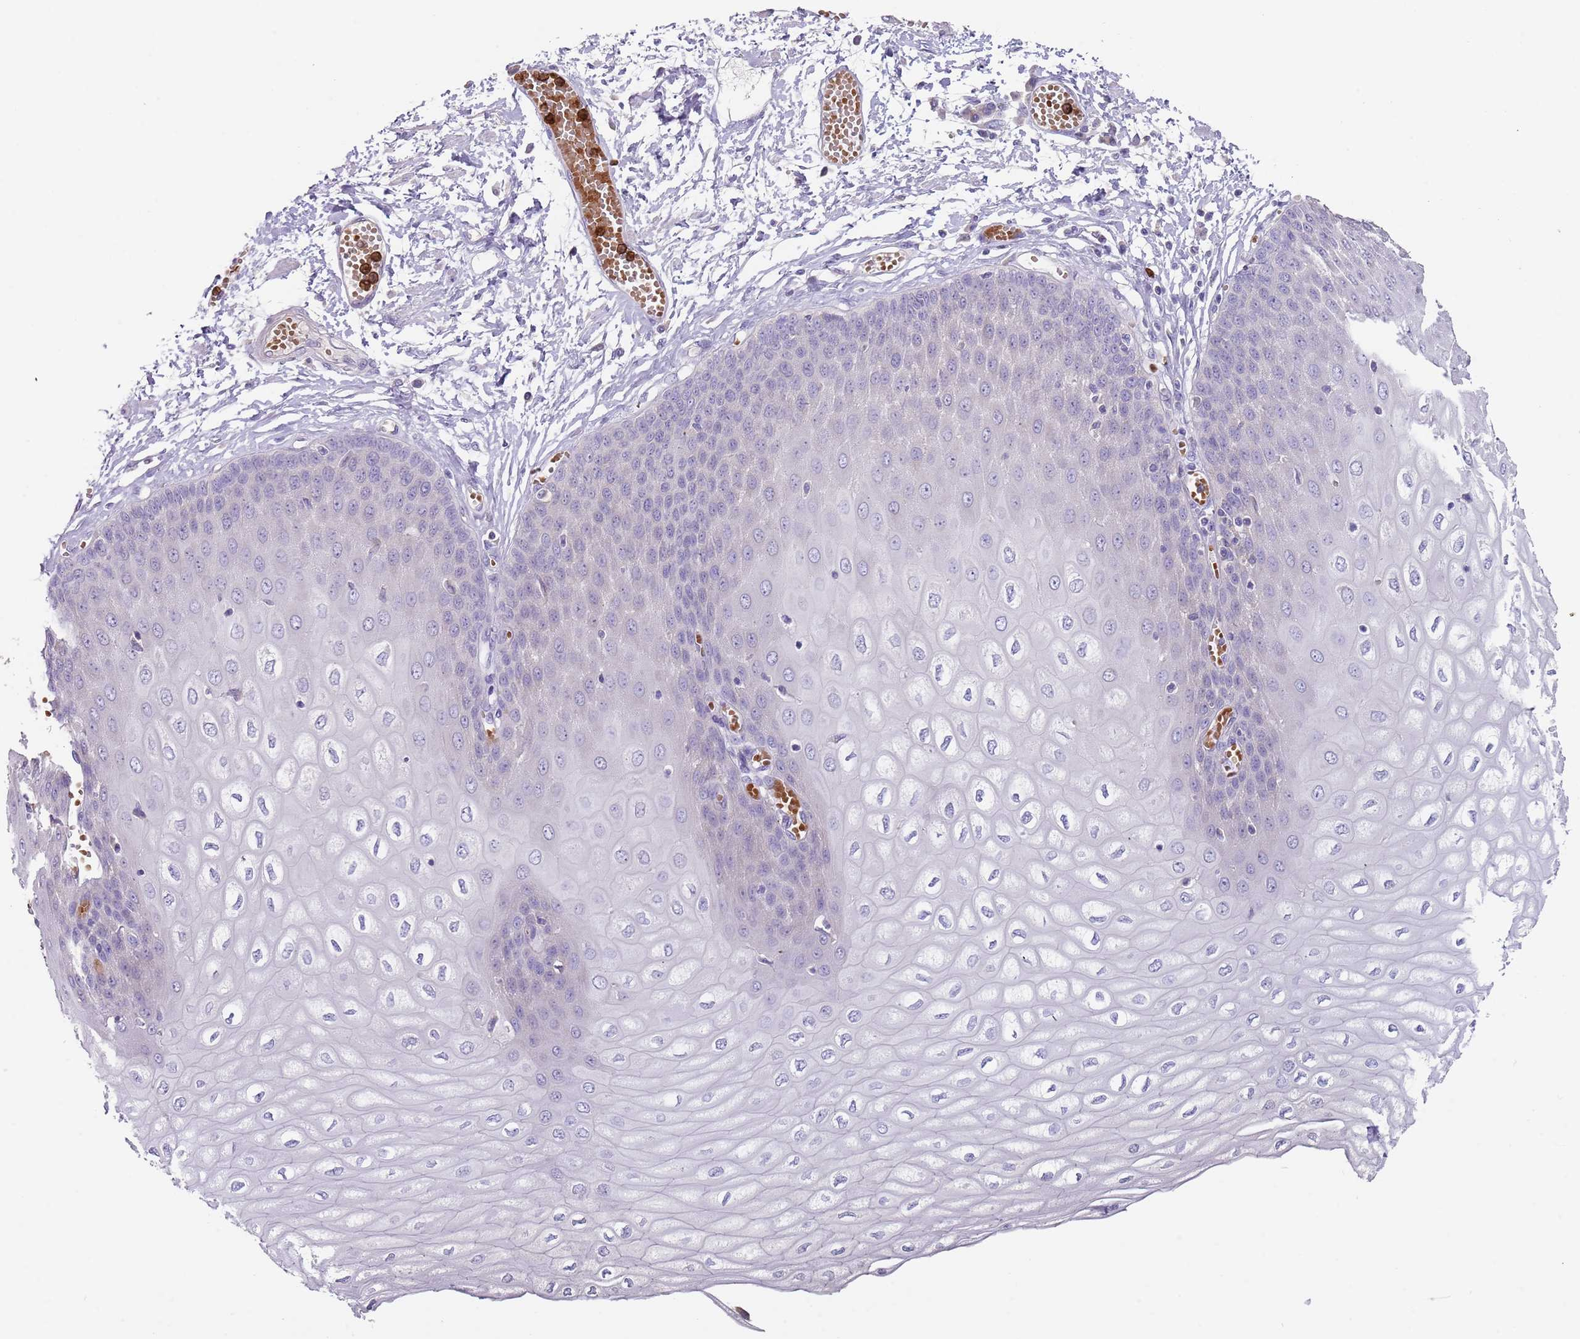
{"staining": {"intensity": "negative", "quantity": "none", "location": "none"}, "tissue": "esophagus", "cell_type": "Squamous epithelial cells", "image_type": "normal", "snomed": [{"axis": "morphology", "description": "Normal tissue, NOS"}, {"axis": "topography", "description": "Esophagus"}], "caption": "The micrograph shows no significant positivity in squamous epithelial cells of esophagus. (Immunohistochemistry, brightfield microscopy, high magnification).", "gene": "TMEM251", "patient": {"sex": "male", "age": 60}}